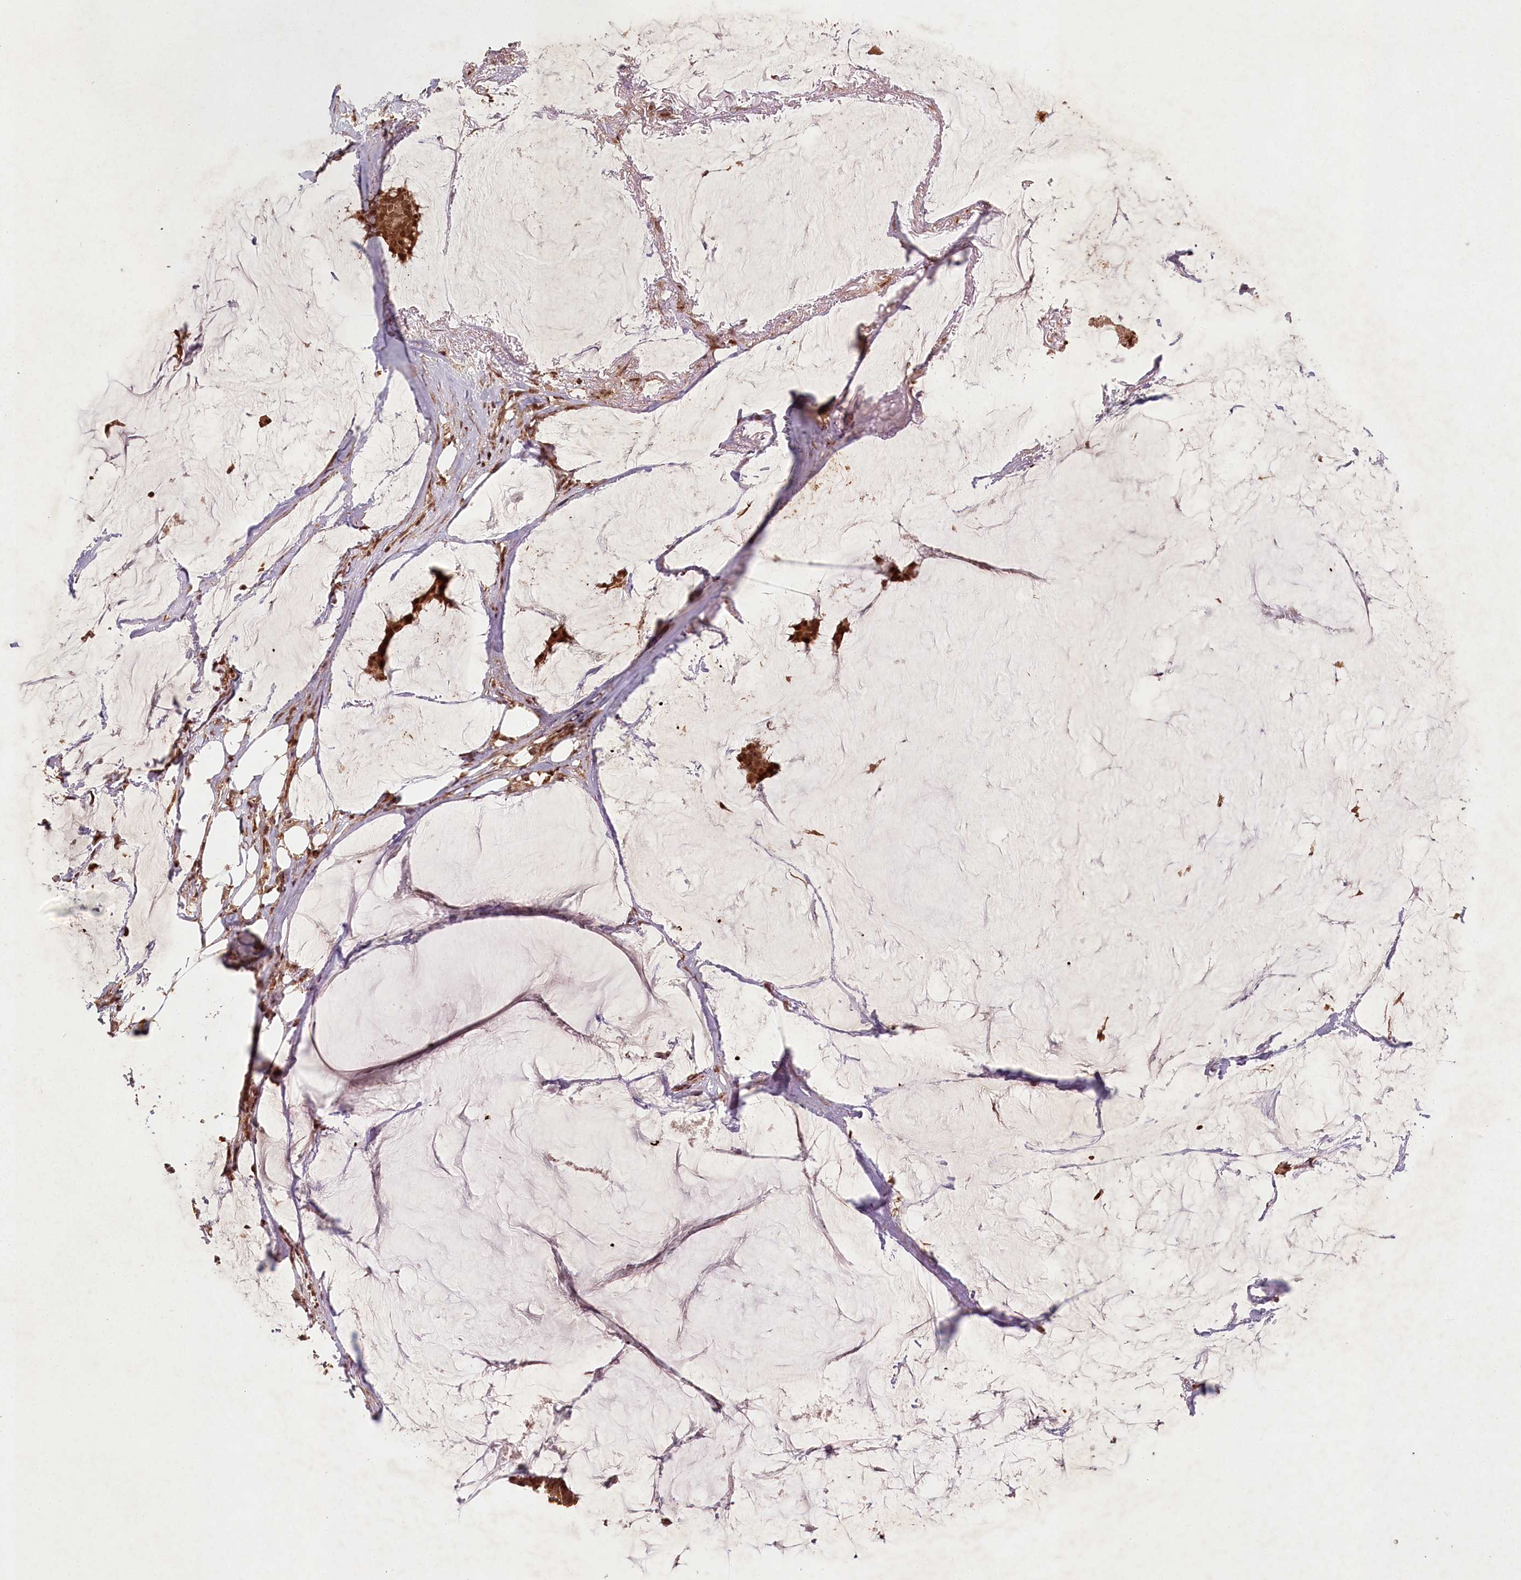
{"staining": {"intensity": "strong", "quantity": ">75%", "location": "cytoplasmic/membranous,nuclear"}, "tissue": "breast cancer", "cell_type": "Tumor cells", "image_type": "cancer", "snomed": [{"axis": "morphology", "description": "Duct carcinoma"}, {"axis": "topography", "description": "Breast"}], "caption": "DAB immunohistochemical staining of human infiltrating ductal carcinoma (breast) reveals strong cytoplasmic/membranous and nuclear protein positivity in approximately >75% of tumor cells. (Stains: DAB in brown, nuclei in blue, Microscopy: brightfield microscopy at high magnification).", "gene": "MICU1", "patient": {"sex": "female", "age": 93}}